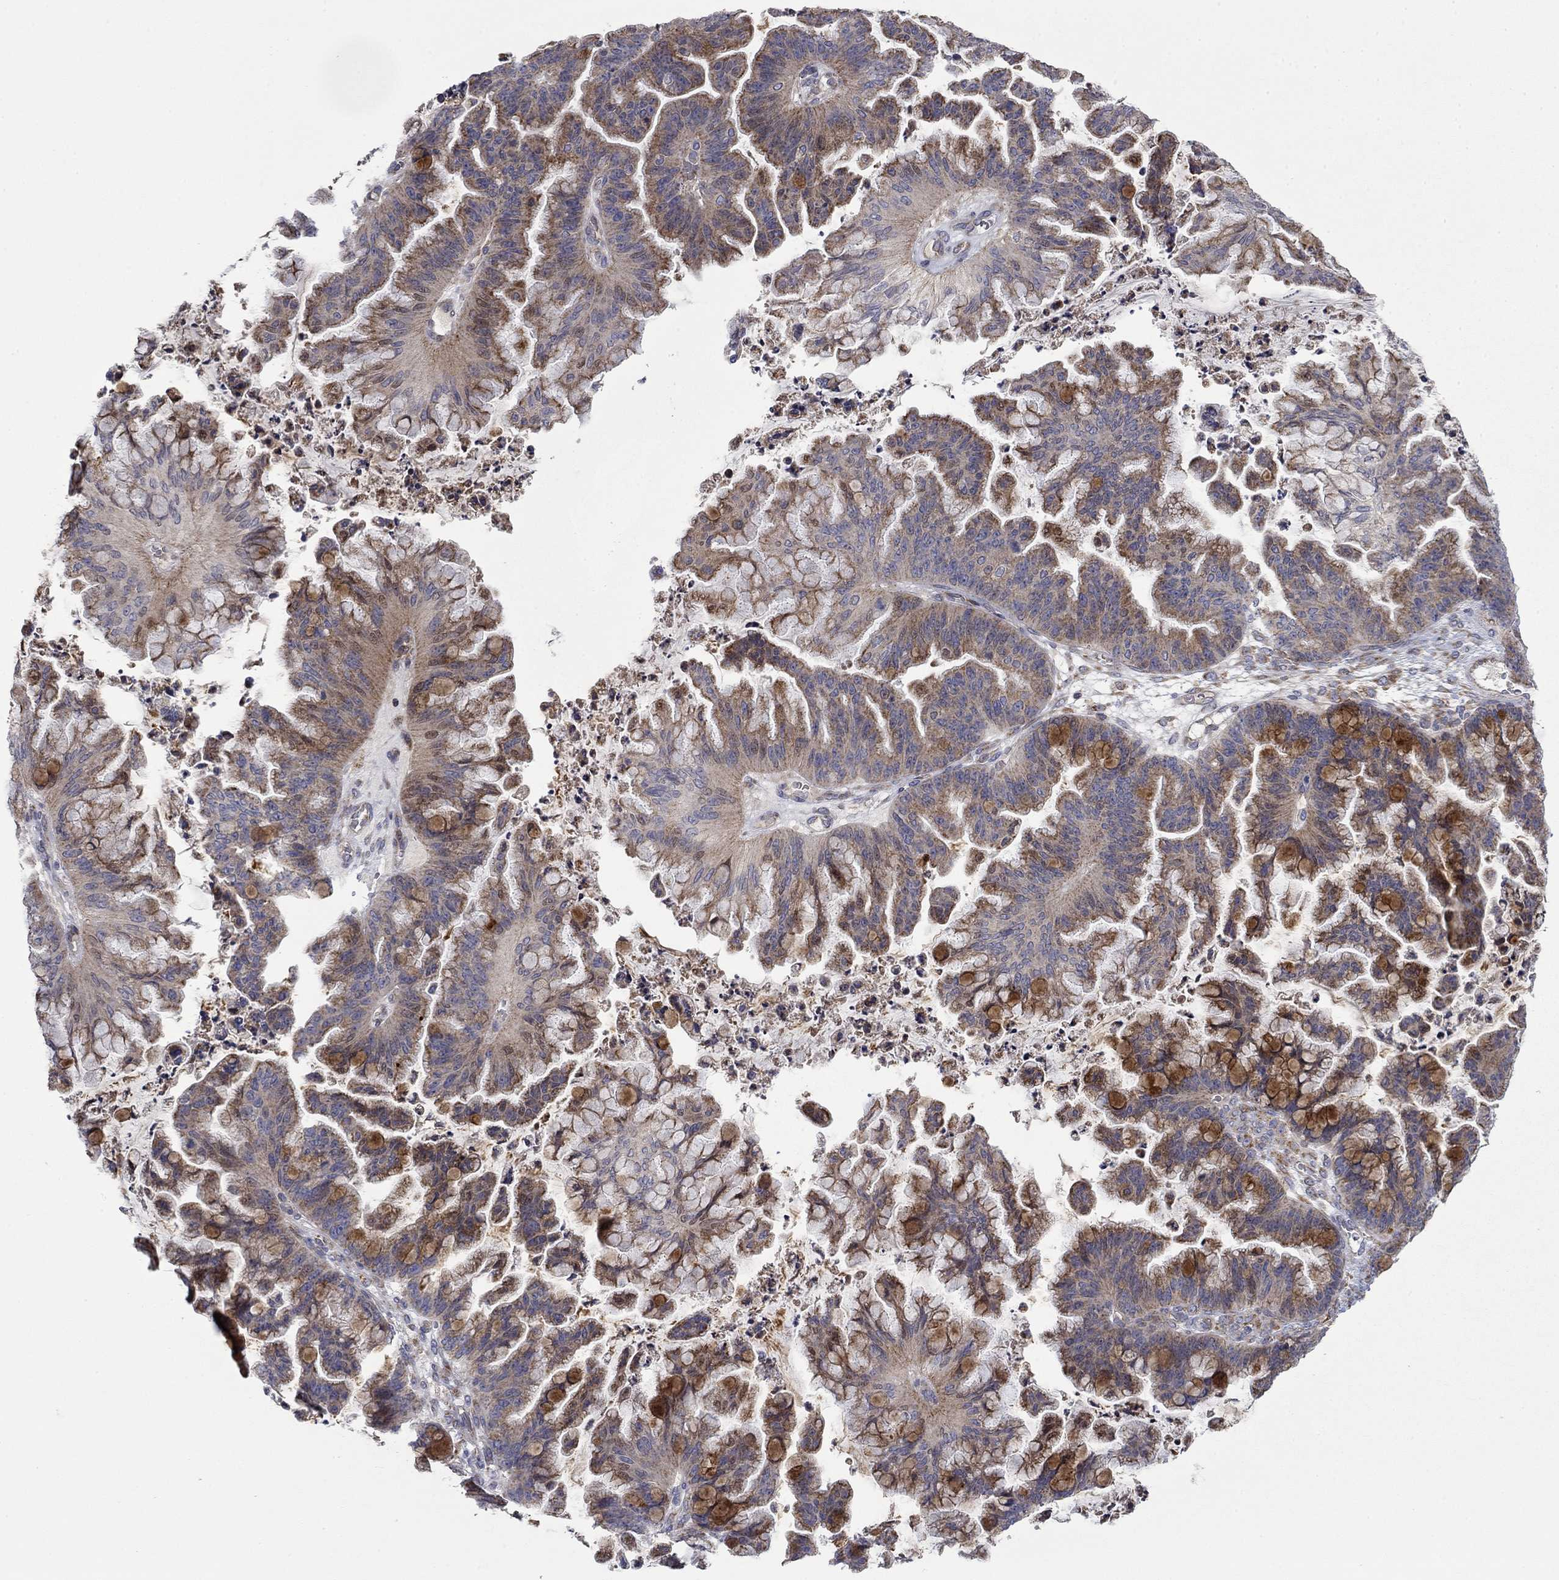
{"staining": {"intensity": "strong", "quantity": "<25%", "location": "cytoplasmic/membranous"}, "tissue": "ovarian cancer", "cell_type": "Tumor cells", "image_type": "cancer", "snomed": [{"axis": "morphology", "description": "Cystadenocarcinoma, mucinous, NOS"}, {"axis": "topography", "description": "Ovary"}], "caption": "A medium amount of strong cytoplasmic/membranous expression is present in approximately <25% of tumor cells in ovarian mucinous cystadenocarcinoma tissue. (Brightfield microscopy of DAB IHC at high magnification).", "gene": "MMAA", "patient": {"sex": "female", "age": 67}}